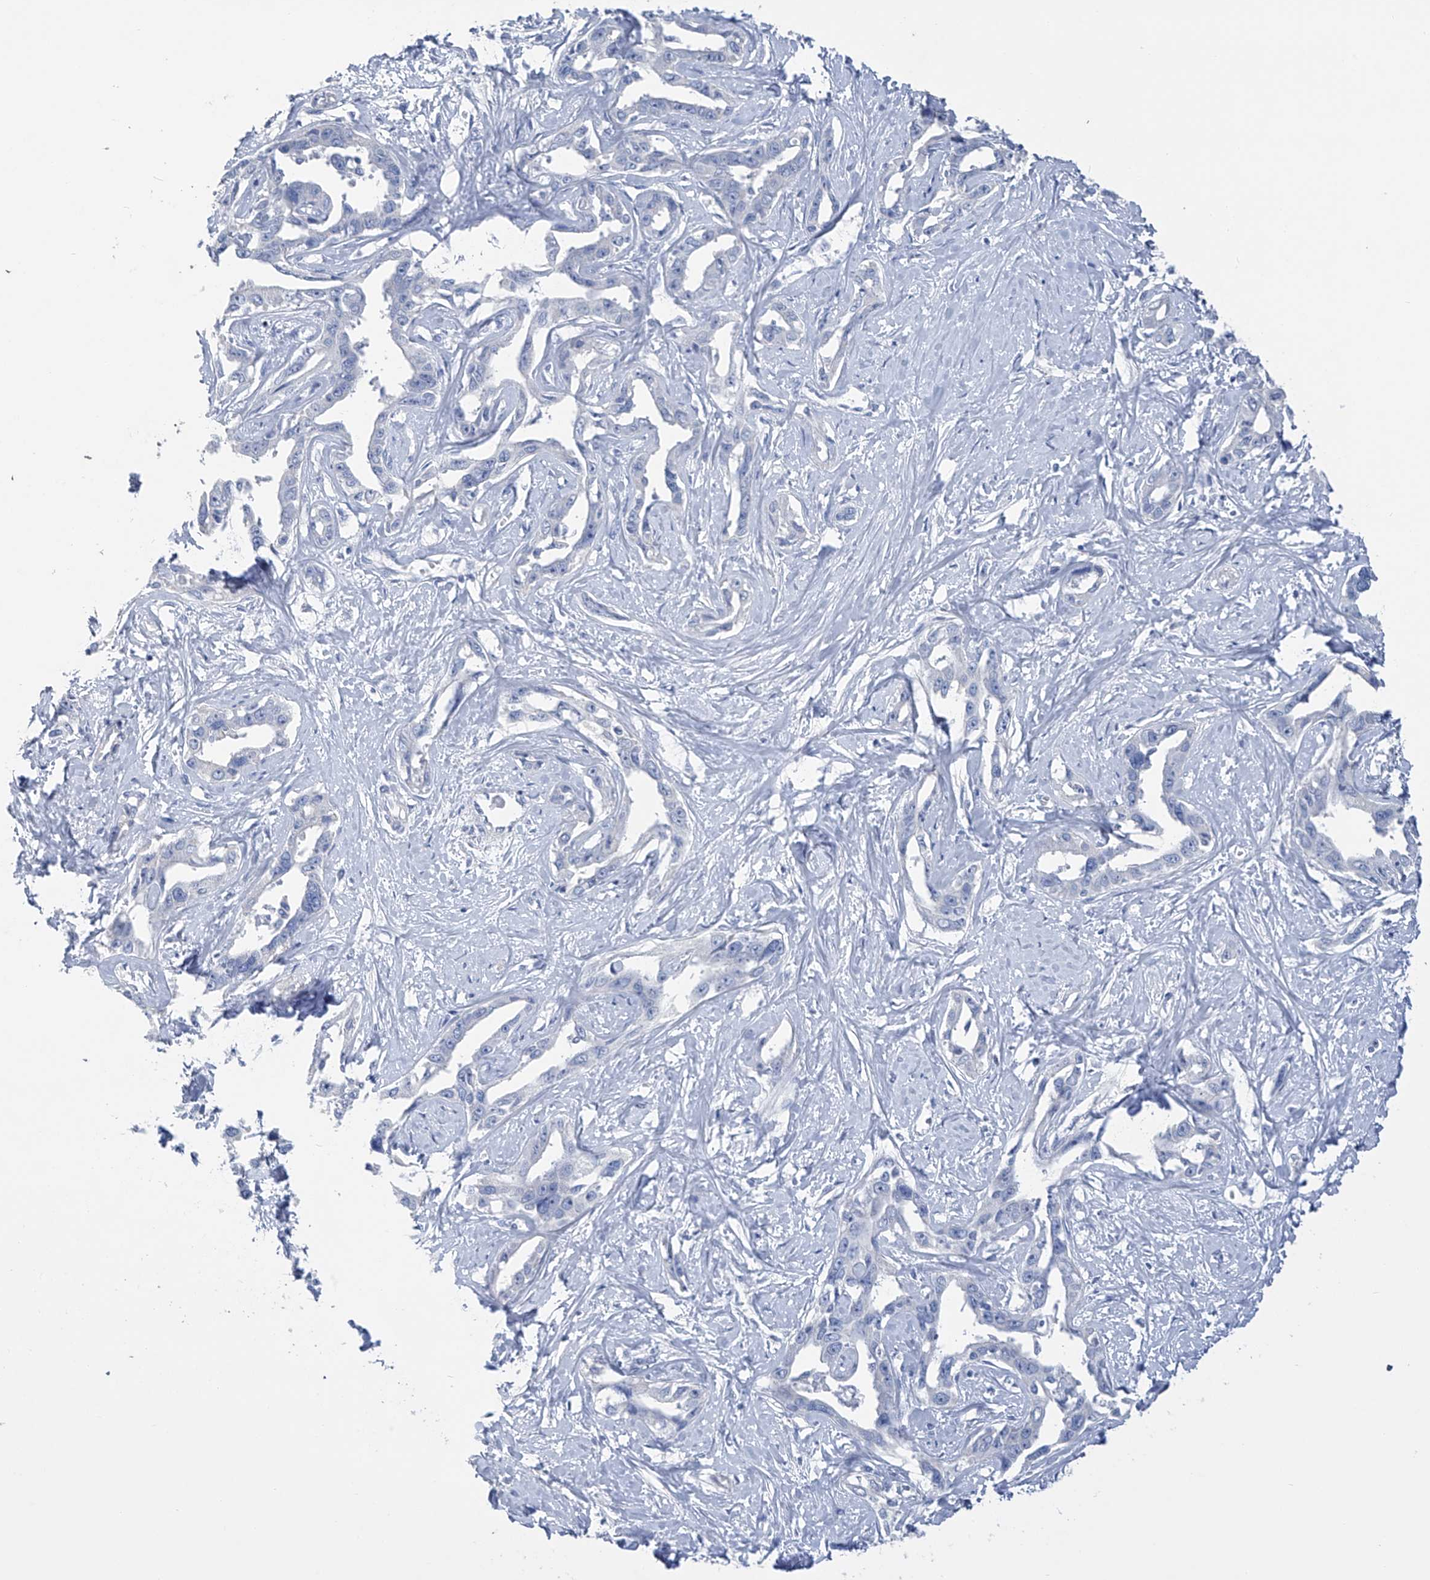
{"staining": {"intensity": "negative", "quantity": "none", "location": "none"}, "tissue": "liver cancer", "cell_type": "Tumor cells", "image_type": "cancer", "snomed": [{"axis": "morphology", "description": "Cholangiocarcinoma"}, {"axis": "topography", "description": "Liver"}], "caption": "Micrograph shows no protein positivity in tumor cells of cholangiocarcinoma (liver) tissue.", "gene": "ADRA1A", "patient": {"sex": "male", "age": 59}}